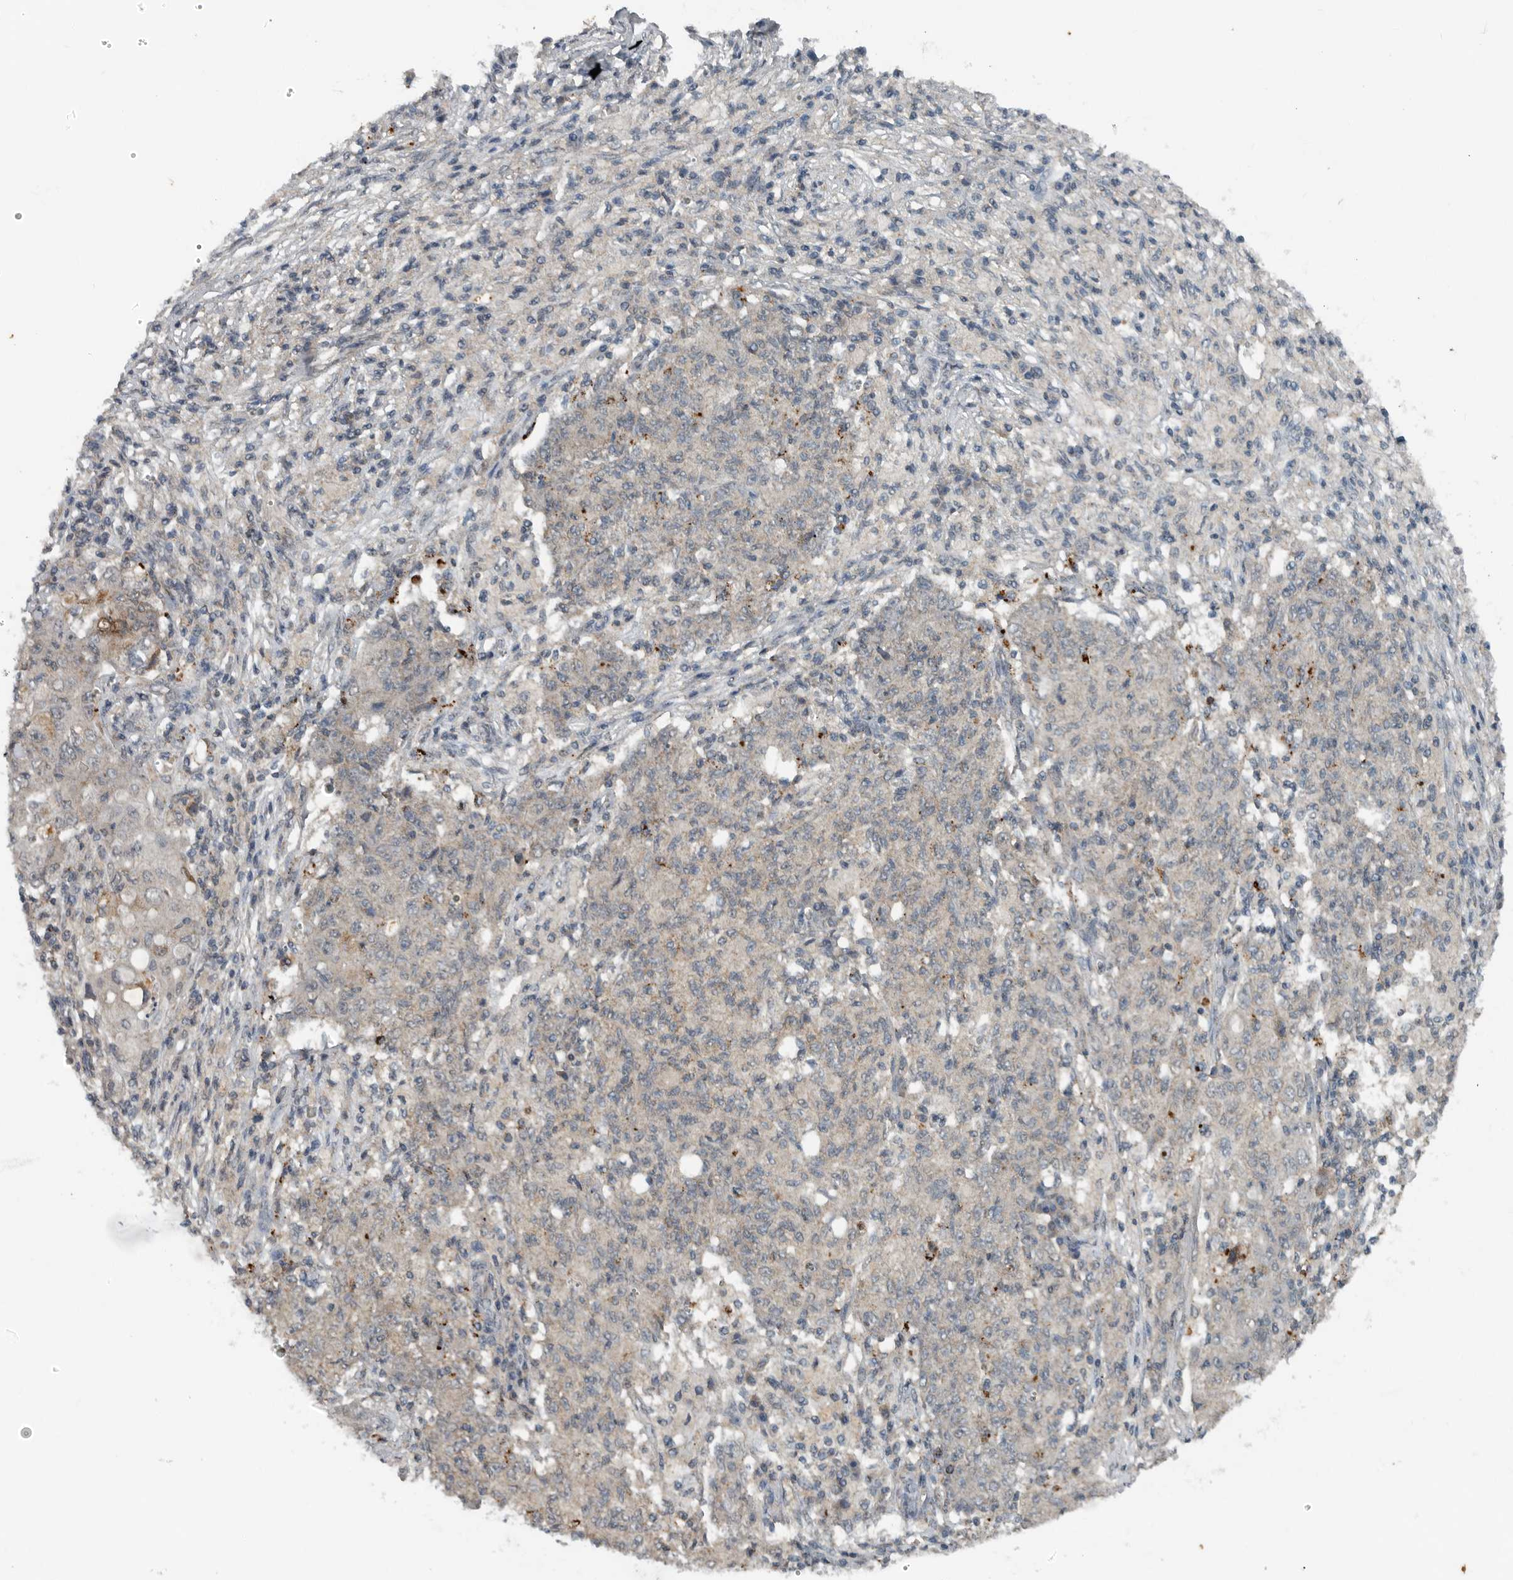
{"staining": {"intensity": "weak", "quantity": "<25%", "location": "cytoplasmic/membranous"}, "tissue": "ovarian cancer", "cell_type": "Tumor cells", "image_type": "cancer", "snomed": [{"axis": "morphology", "description": "Carcinoma, endometroid"}, {"axis": "topography", "description": "Ovary"}], "caption": "Immunohistochemistry (IHC) micrograph of neoplastic tissue: ovarian cancer (endometroid carcinoma) stained with DAB reveals no significant protein expression in tumor cells. (Stains: DAB IHC with hematoxylin counter stain, Microscopy: brightfield microscopy at high magnification).", "gene": "IL6ST", "patient": {"sex": "female", "age": 42}}